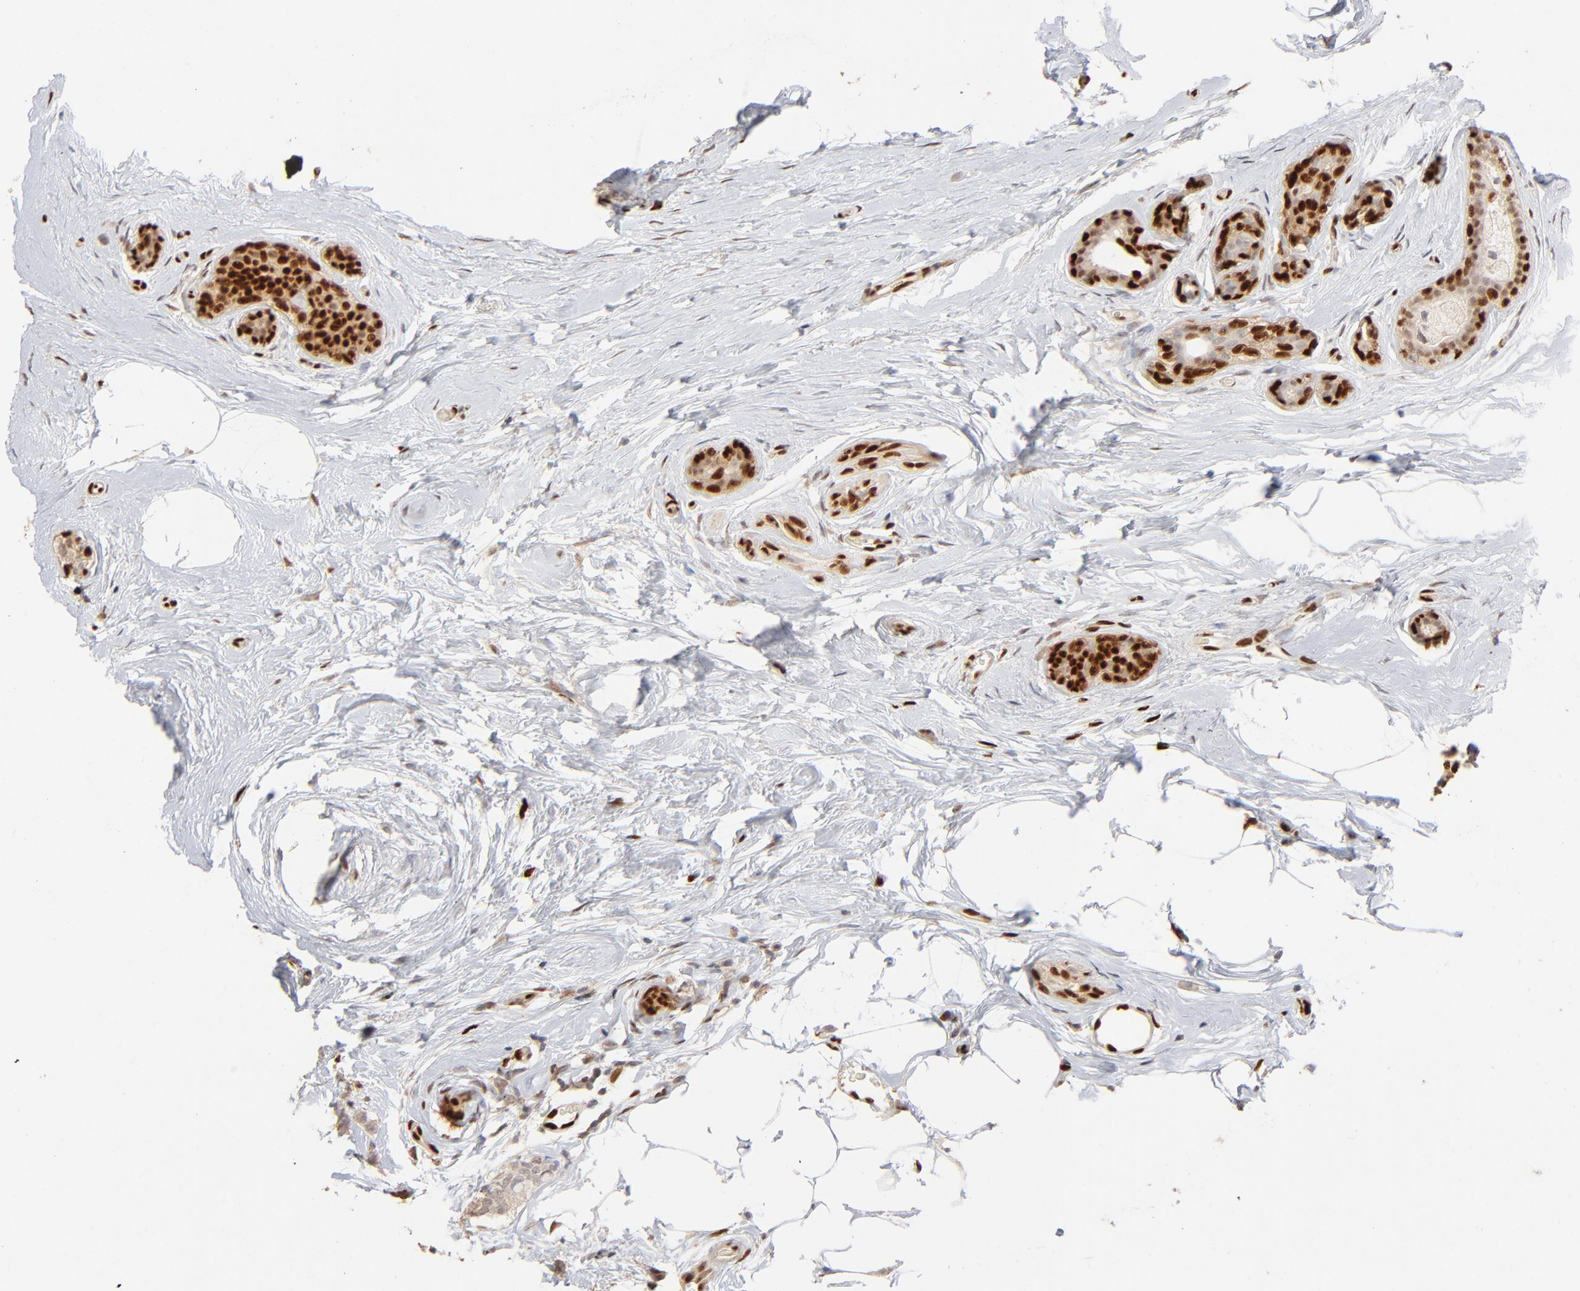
{"staining": {"intensity": "weak", "quantity": ">75%", "location": "cytoplasmic/membranous"}, "tissue": "breast cancer", "cell_type": "Tumor cells", "image_type": "cancer", "snomed": [{"axis": "morphology", "description": "Lobular carcinoma"}, {"axis": "topography", "description": "Breast"}], "caption": "The immunohistochemical stain shows weak cytoplasmic/membranous staining in tumor cells of lobular carcinoma (breast) tissue.", "gene": "NFIB", "patient": {"sex": "female", "age": 60}}